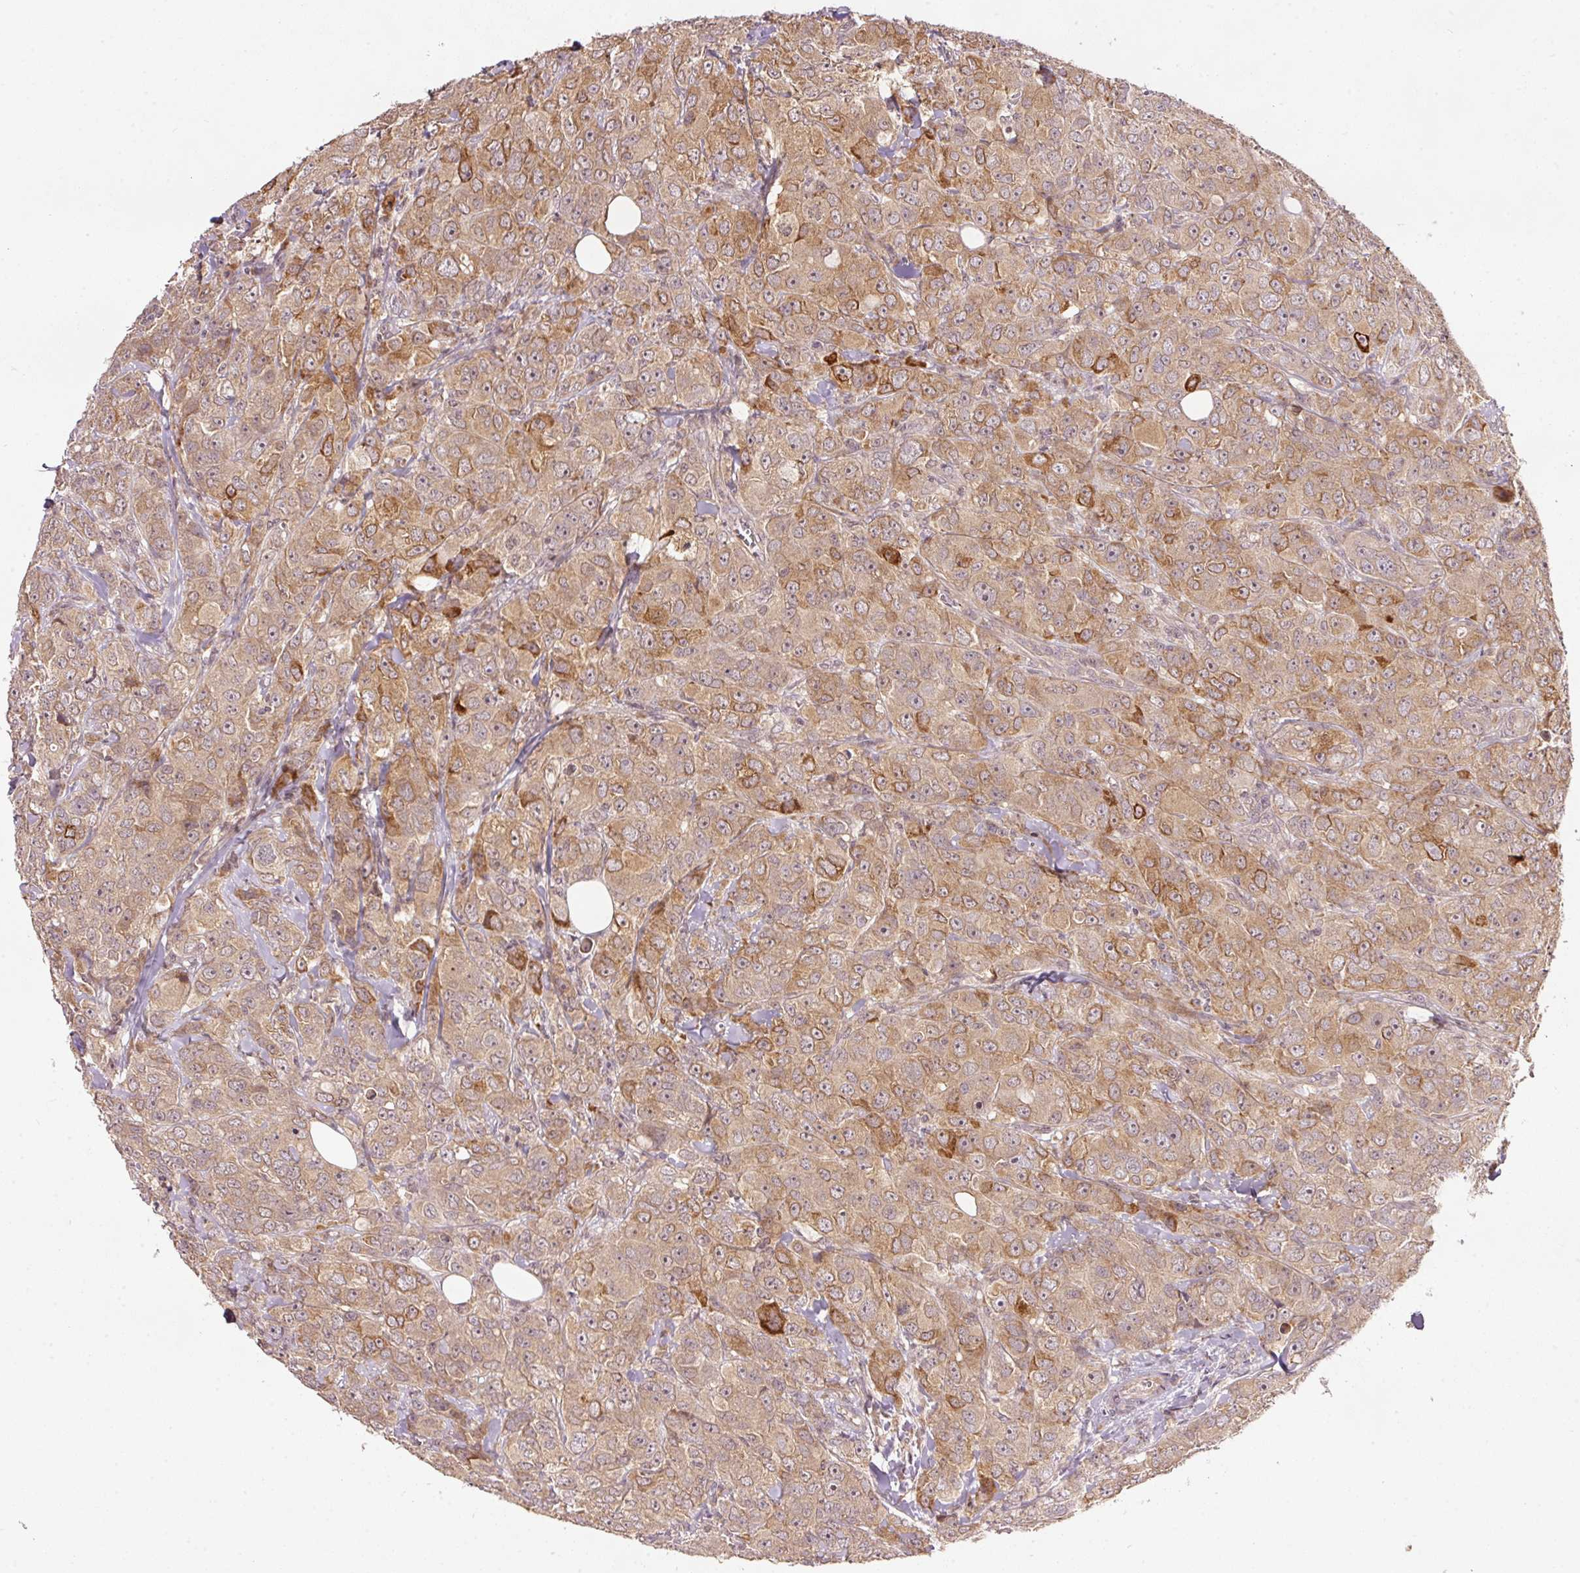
{"staining": {"intensity": "moderate", "quantity": ">75%", "location": "cytoplasmic/membranous,nuclear"}, "tissue": "breast cancer", "cell_type": "Tumor cells", "image_type": "cancer", "snomed": [{"axis": "morphology", "description": "Duct carcinoma"}, {"axis": "topography", "description": "Breast"}], "caption": "High-magnification brightfield microscopy of breast invasive ductal carcinoma stained with DAB (brown) and counterstained with hematoxylin (blue). tumor cells exhibit moderate cytoplasmic/membranous and nuclear staining is present in about>75% of cells. (DAB IHC with brightfield microscopy, high magnification).", "gene": "PCDHB1", "patient": {"sex": "female", "age": 43}}